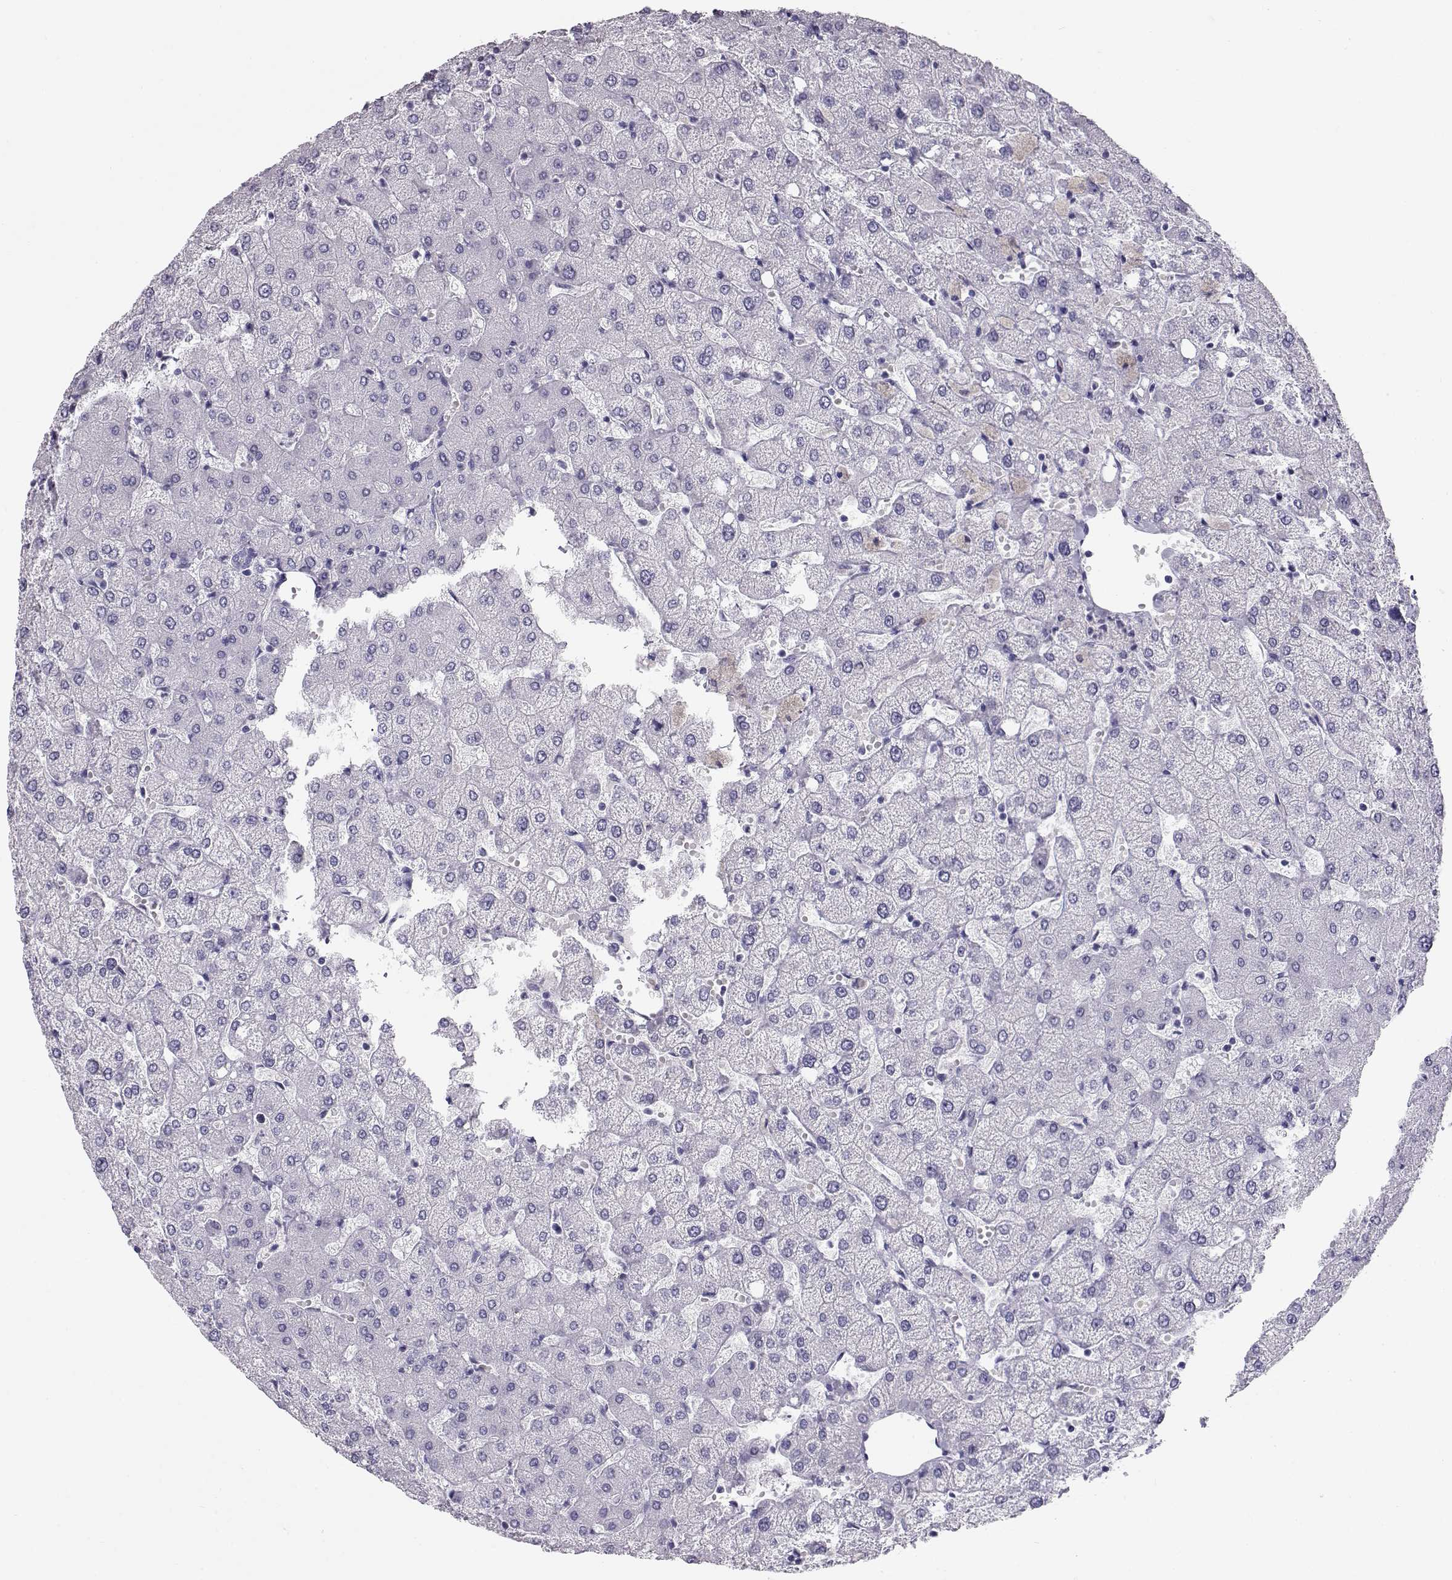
{"staining": {"intensity": "negative", "quantity": "none", "location": "none"}, "tissue": "liver", "cell_type": "Cholangiocytes", "image_type": "normal", "snomed": [{"axis": "morphology", "description": "Normal tissue, NOS"}, {"axis": "topography", "description": "Liver"}], "caption": "A high-resolution image shows immunohistochemistry (IHC) staining of normal liver, which shows no significant positivity in cholangiocytes.", "gene": "RD3", "patient": {"sex": "female", "age": 54}}